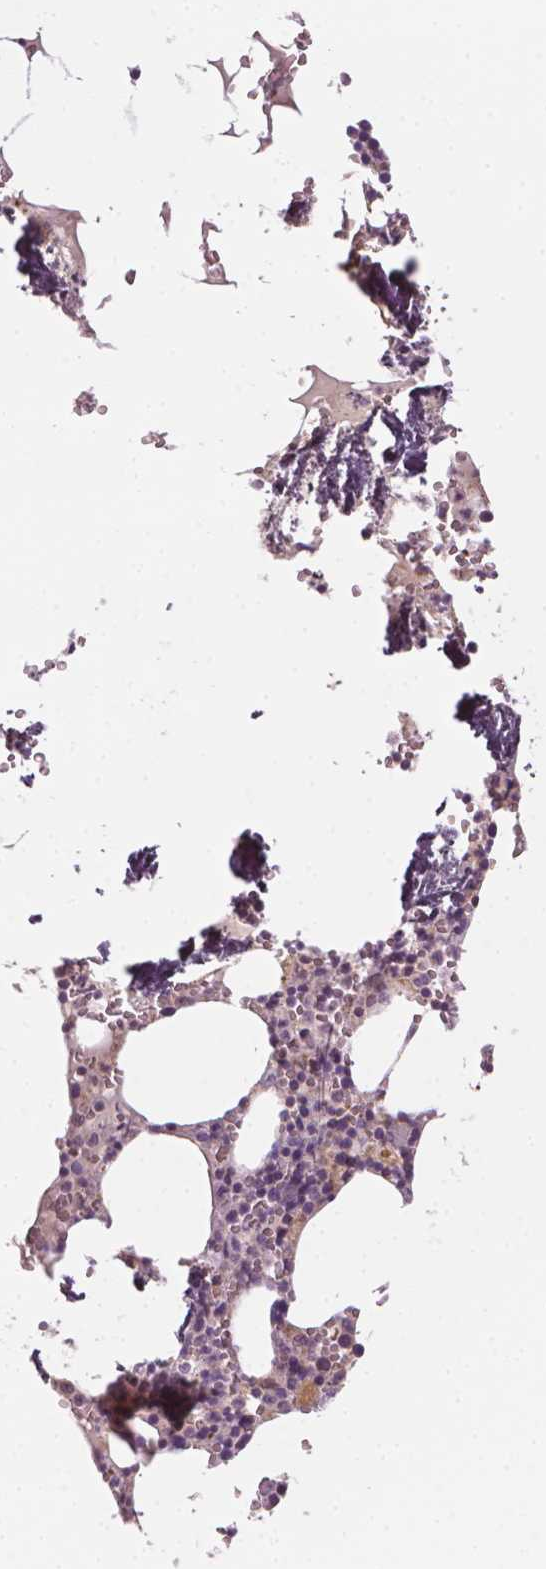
{"staining": {"intensity": "moderate", "quantity": "<25%", "location": "cytoplasmic/membranous"}, "tissue": "bone marrow", "cell_type": "Hematopoietic cells", "image_type": "normal", "snomed": [{"axis": "morphology", "description": "Normal tissue, NOS"}, {"axis": "topography", "description": "Bone marrow"}], "caption": "The photomicrograph exhibits staining of unremarkable bone marrow, revealing moderate cytoplasmic/membranous protein staining (brown color) within hematopoietic cells.", "gene": "SHMT1", "patient": {"sex": "male", "age": 54}}